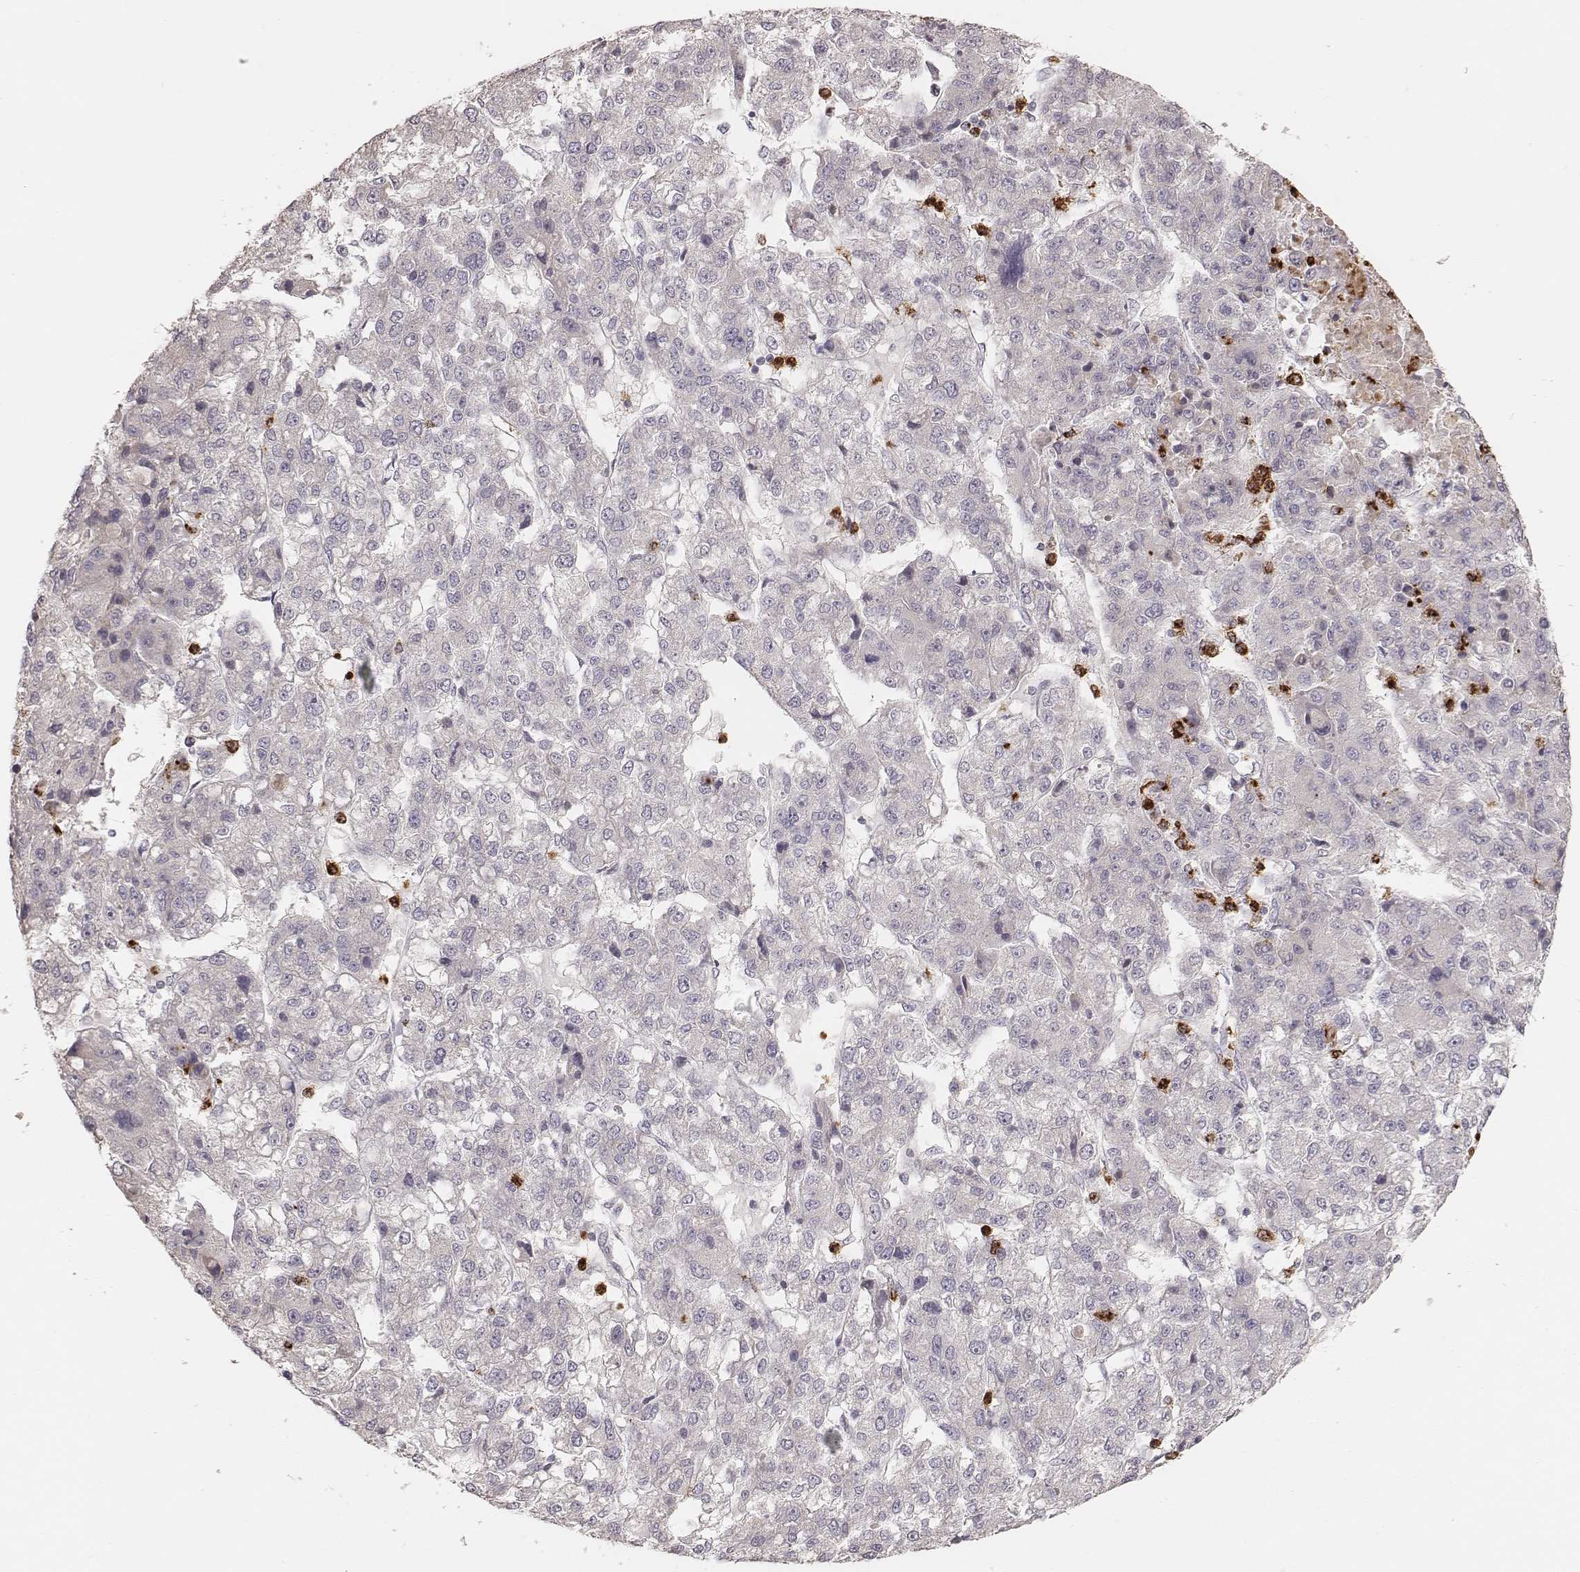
{"staining": {"intensity": "negative", "quantity": "none", "location": "none"}, "tissue": "liver cancer", "cell_type": "Tumor cells", "image_type": "cancer", "snomed": [{"axis": "morphology", "description": "Carcinoma, Hepatocellular, NOS"}, {"axis": "topography", "description": "Liver"}], "caption": "There is no significant staining in tumor cells of liver cancer.", "gene": "ABCA7", "patient": {"sex": "male", "age": 56}}